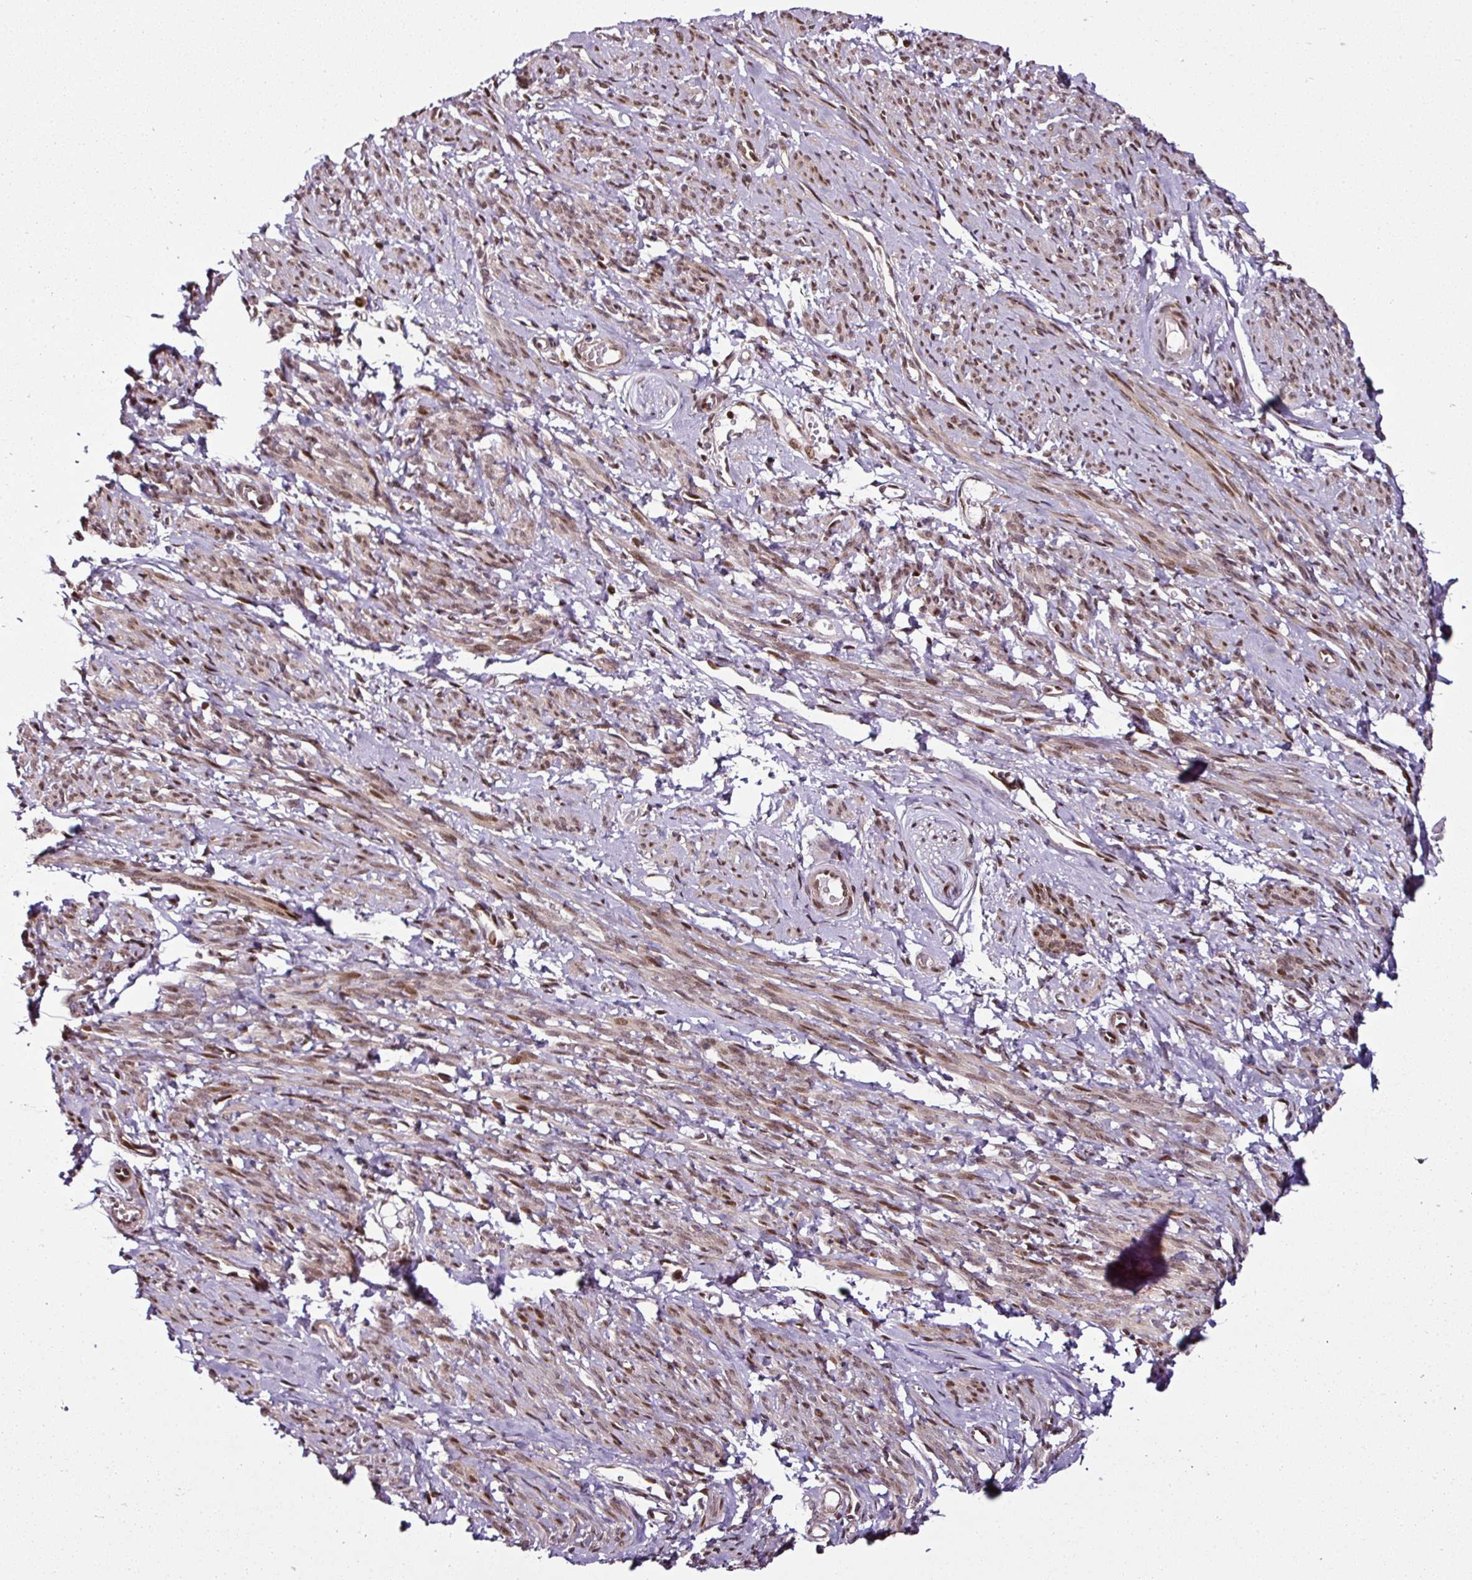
{"staining": {"intensity": "moderate", "quantity": ">75%", "location": "nuclear"}, "tissue": "smooth muscle", "cell_type": "Smooth muscle cells", "image_type": "normal", "snomed": [{"axis": "morphology", "description": "Normal tissue, NOS"}, {"axis": "topography", "description": "Smooth muscle"}], "caption": "The histopathology image exhibits immunohistochemical staining of normal smooth muscle. There is moderate nuclear positivity is present in approximately >75% of smooth muscle cells.", "gene": "COPRS", "patient": {"sex": "female", "age": 65}}